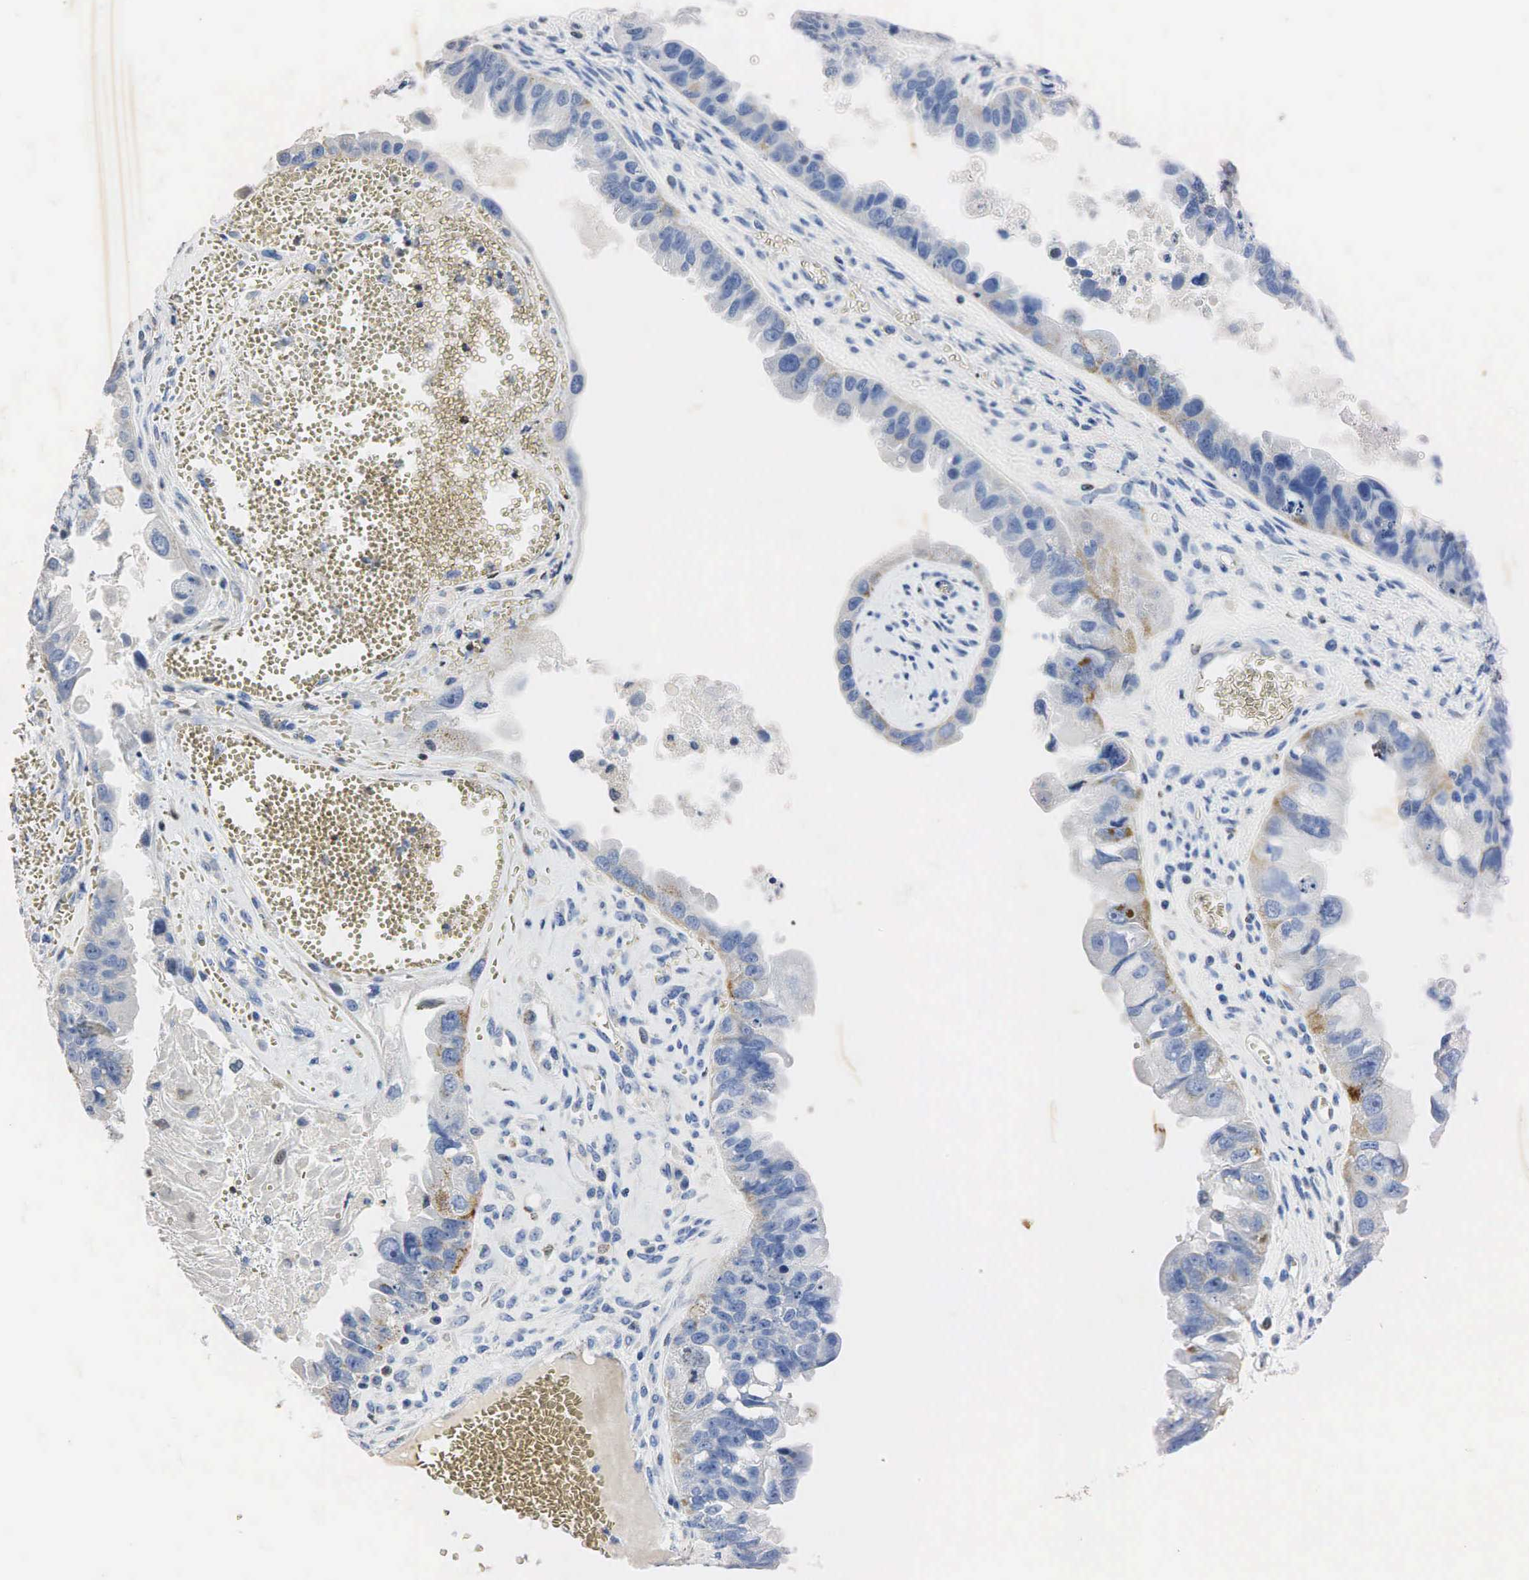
{"staining": {"intensity": "moderate", "quantity": "25%-75%", "location": "cytoplasmic/membranous"}, "tissue": "ovarian cancer", "cell_type": "Tumor cells", "image_type": "cancer", "snomed": [{"axis": "morphology", "description": "Carcinoma, endometroid"}, {"axis": "topography", "description": "Ovary"}], "caption": "This image demonstrates immunohistochemistry (IHC) staining of human ovarian cancer (endometroid carcinoma), with medium moderate cytoplasmic/membranous positivity in approximately 25%-75% of tumor cells.", "gene": "SYP", "patient": {"sex": "female", "age": 85}}